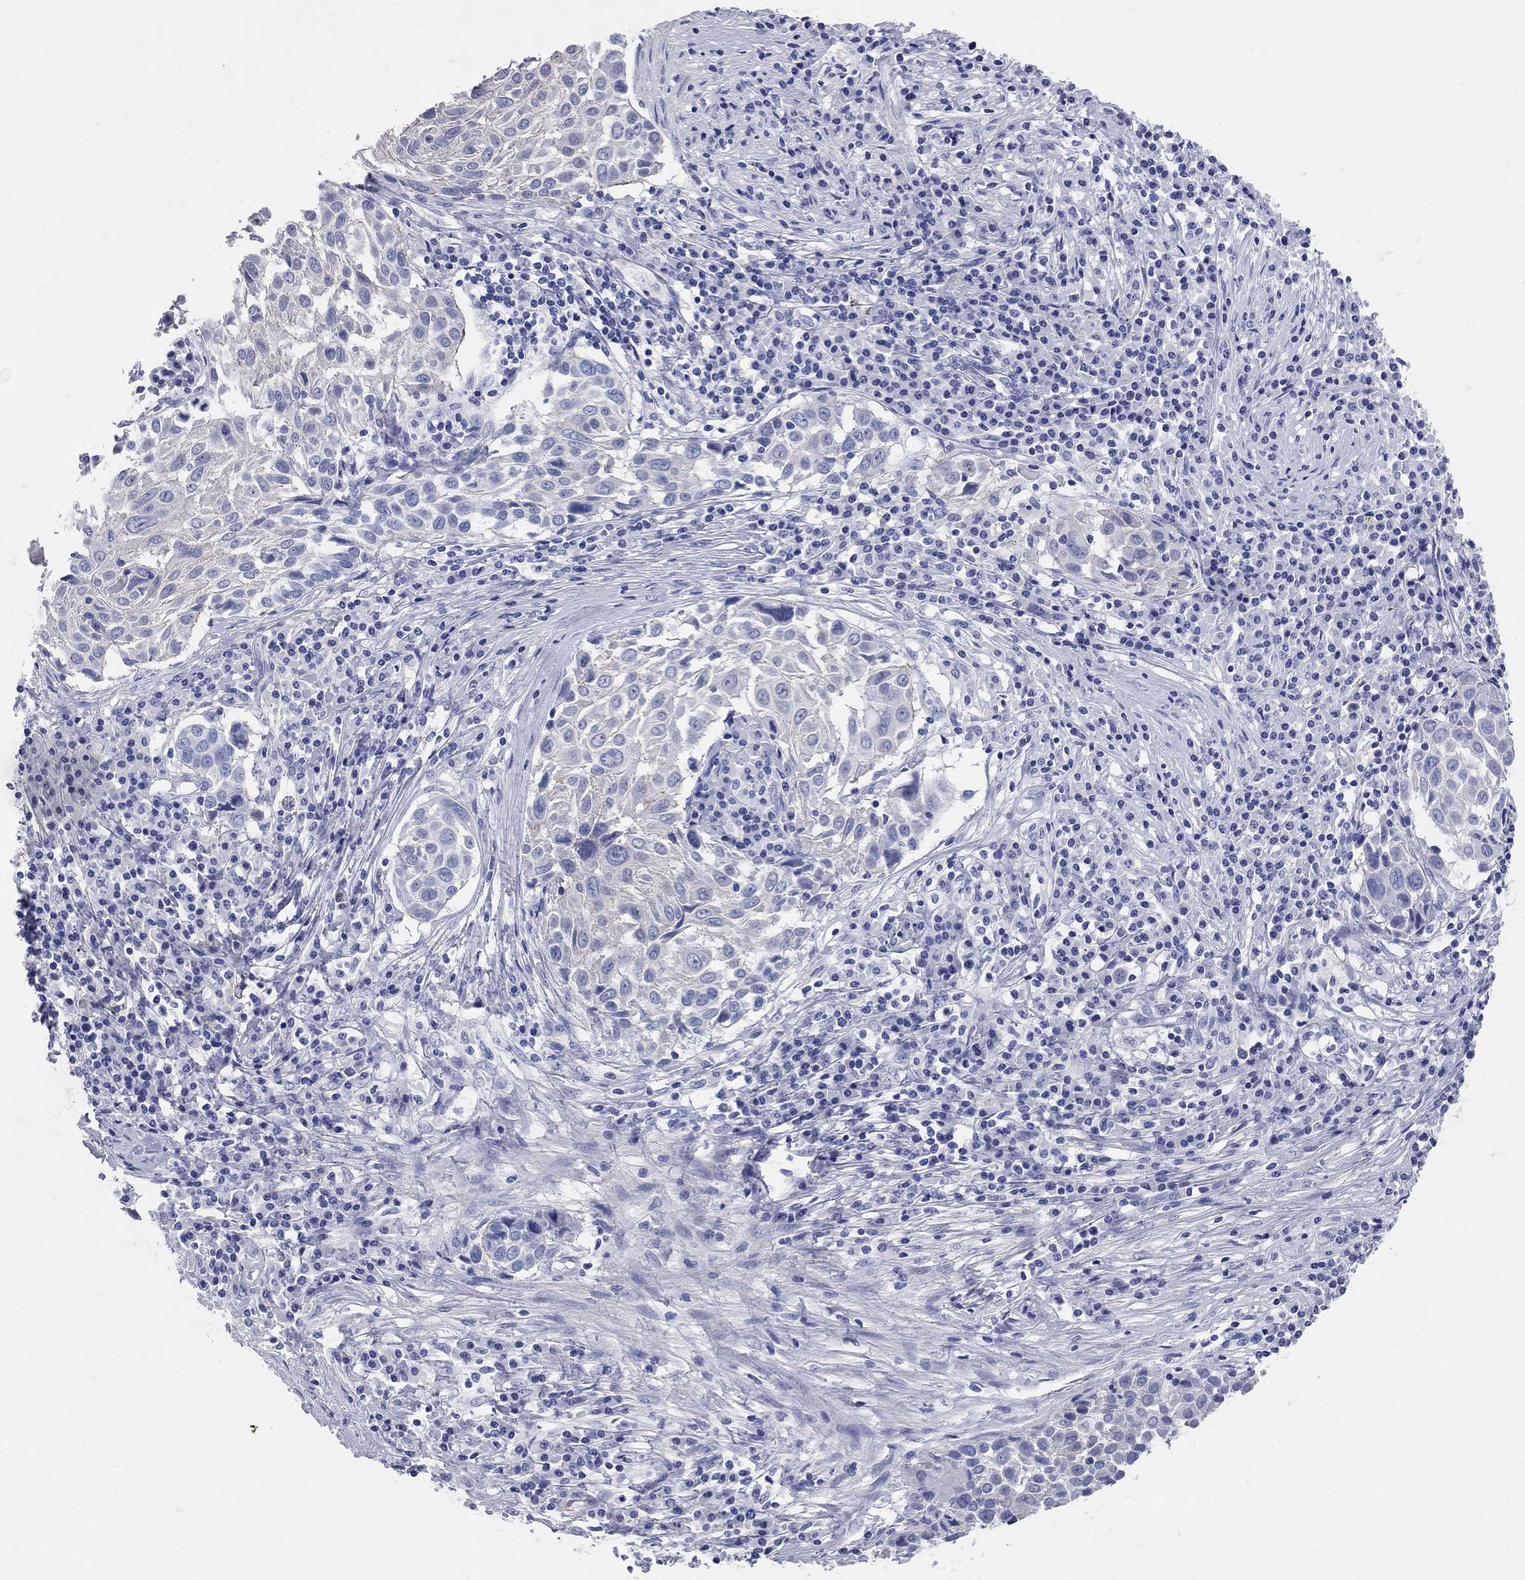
{"staining": {"intensity": "negative", "quantity": "none", "location": "none"}, "tissue": "lung cancer", "cell_type": "Tumor cells", "image_type": "cancer", "snomed": [{"axis": "morphology", "description": "Squamous cell carcinoma, NOS"}, {"axis": "topography", "description": "Lung"}], "caption": "DAB (3,3'-diaminobenzidine) immunohistochemical staining of human lung cancer (squamous cell carcinoma) shows no significant expression in tumor cells.", "gene": "AOX1", "patient": {"sex": "male", "age": 57}}